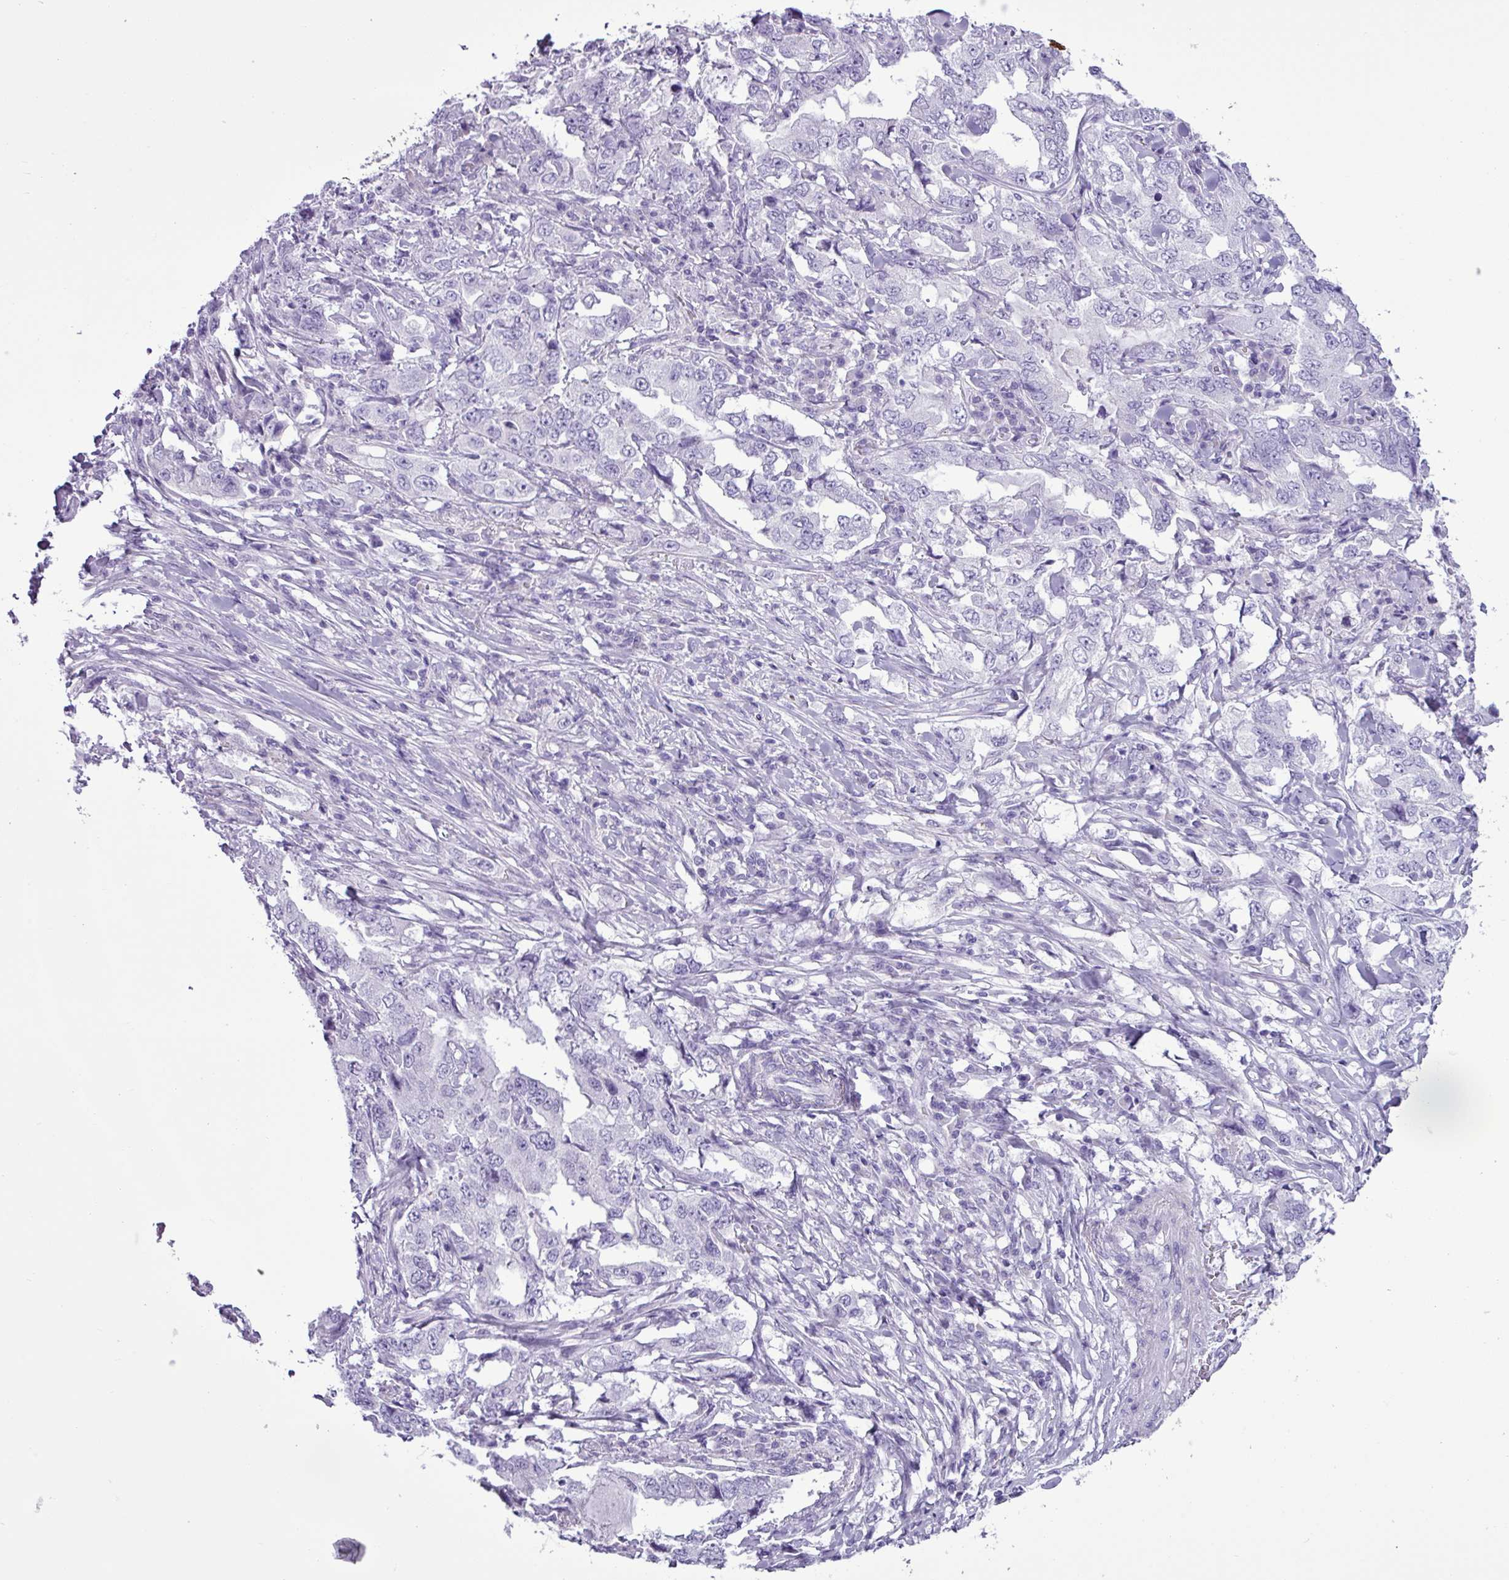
{"staining": {"intensity": "negative", "quantity": "none", "location": "none"}, "tissue": "lung cancer", "cell_type": "Tumor cells", "image_type": "cancer", "snomed": [{"axis": "morphology", "description": "Adenocarcinoma, NOS"}, {"axis": "topography", "description": "Lung"}], "caption": "Protein analysis of lung cancer displays no significant staining in tumor cells.", "gene": "ALDH3A1", "patient": {"sex": "female", "age": 51}}